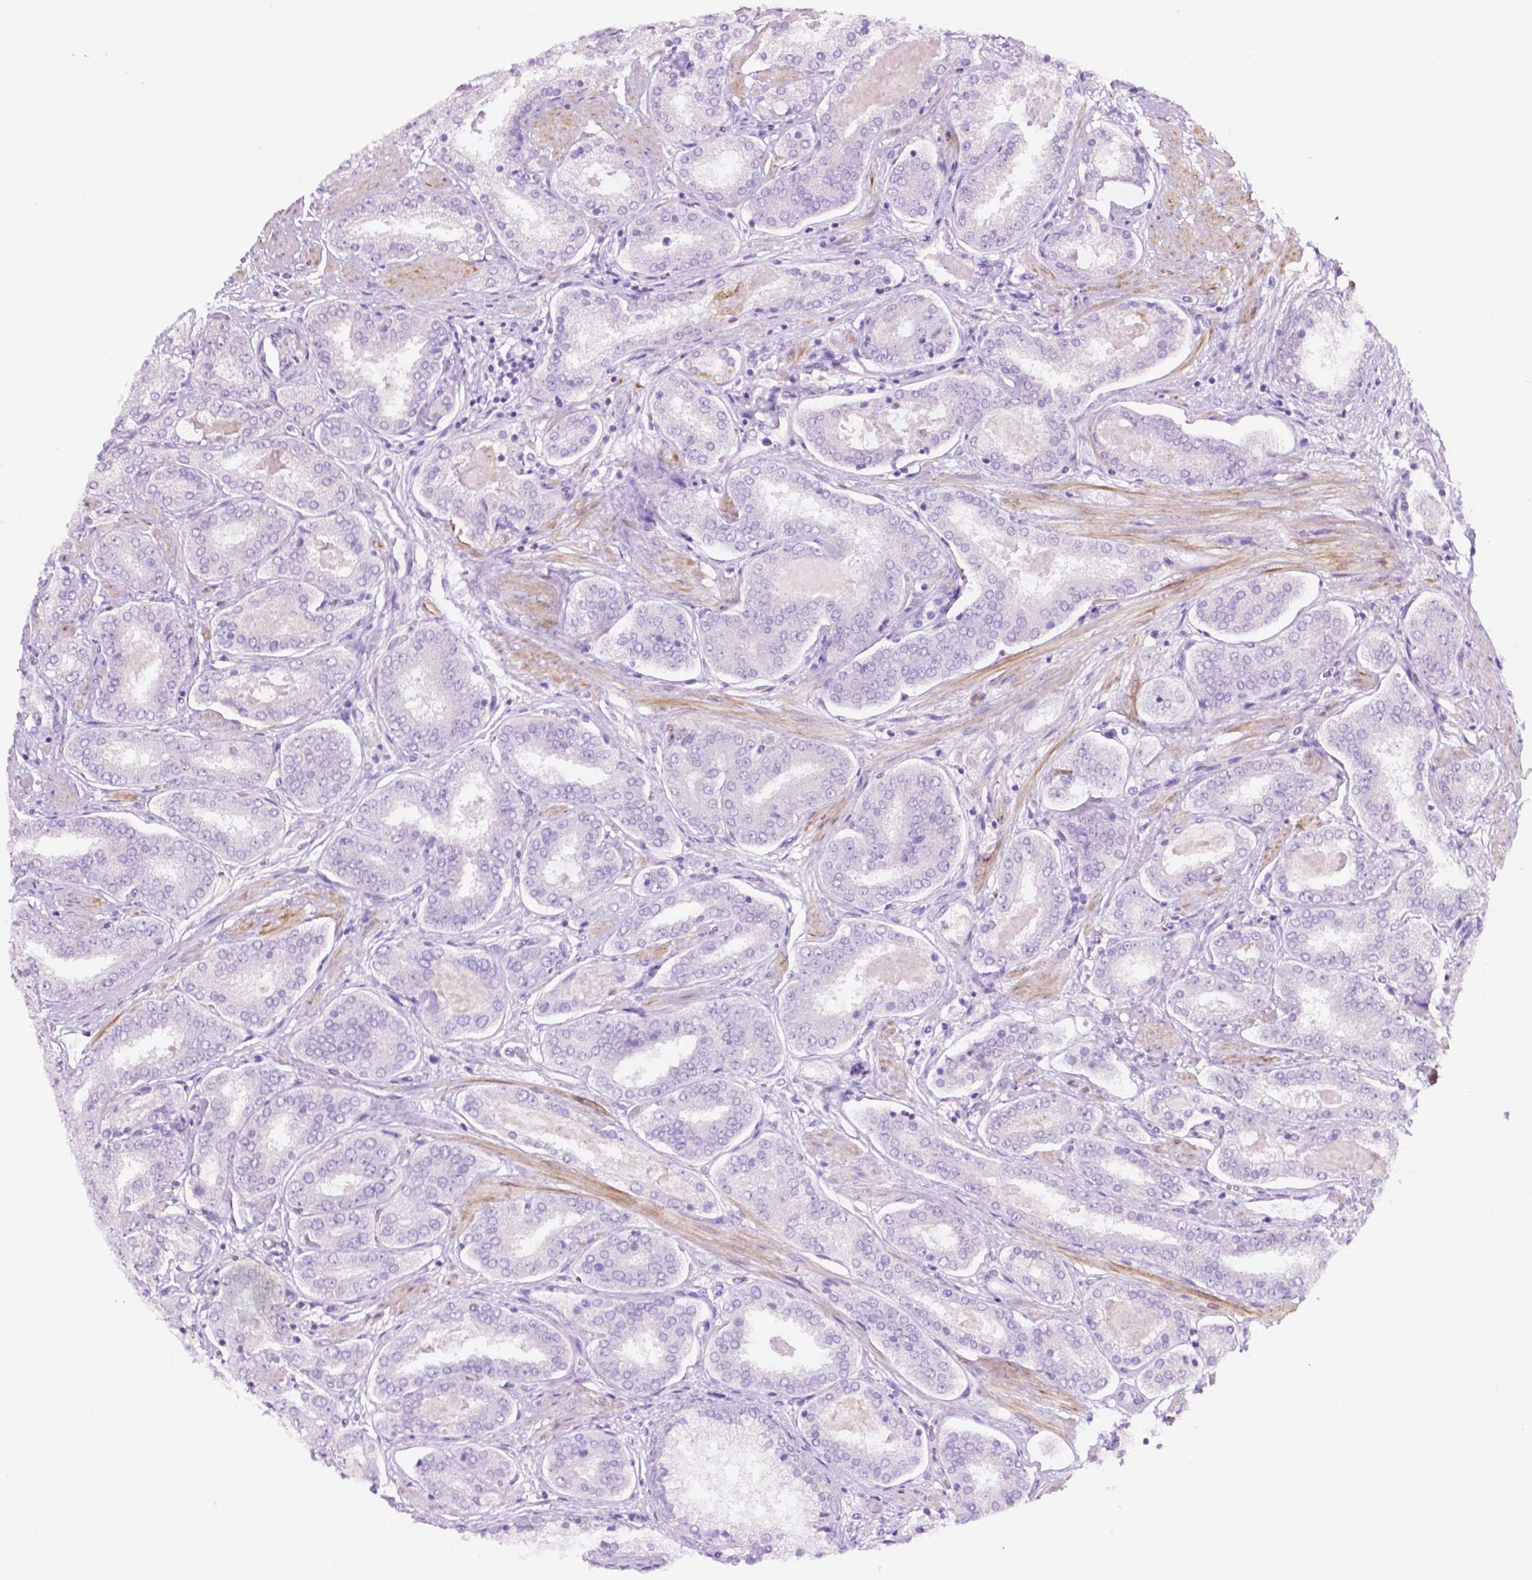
{"staining": {"intensity": "negative", "quantity": "none", "location": "none"}, "tissue": "prostate cancer", "cell_type": "Tumor cells", "image_type": "cancer", "snomed": [{"axis": "morphology", "description": "Adenocarcinoma, High grade"}, {"axis": "topography", "description": "Prostate"}], "caption": "Prostate adenocarcinoma (high-grade) stained for a protein using immunohistochemistry (IHC) shows no positivity tumor cells.", "gene": "NOS1AP", "patient": {"sex": "male", "age": 63}}